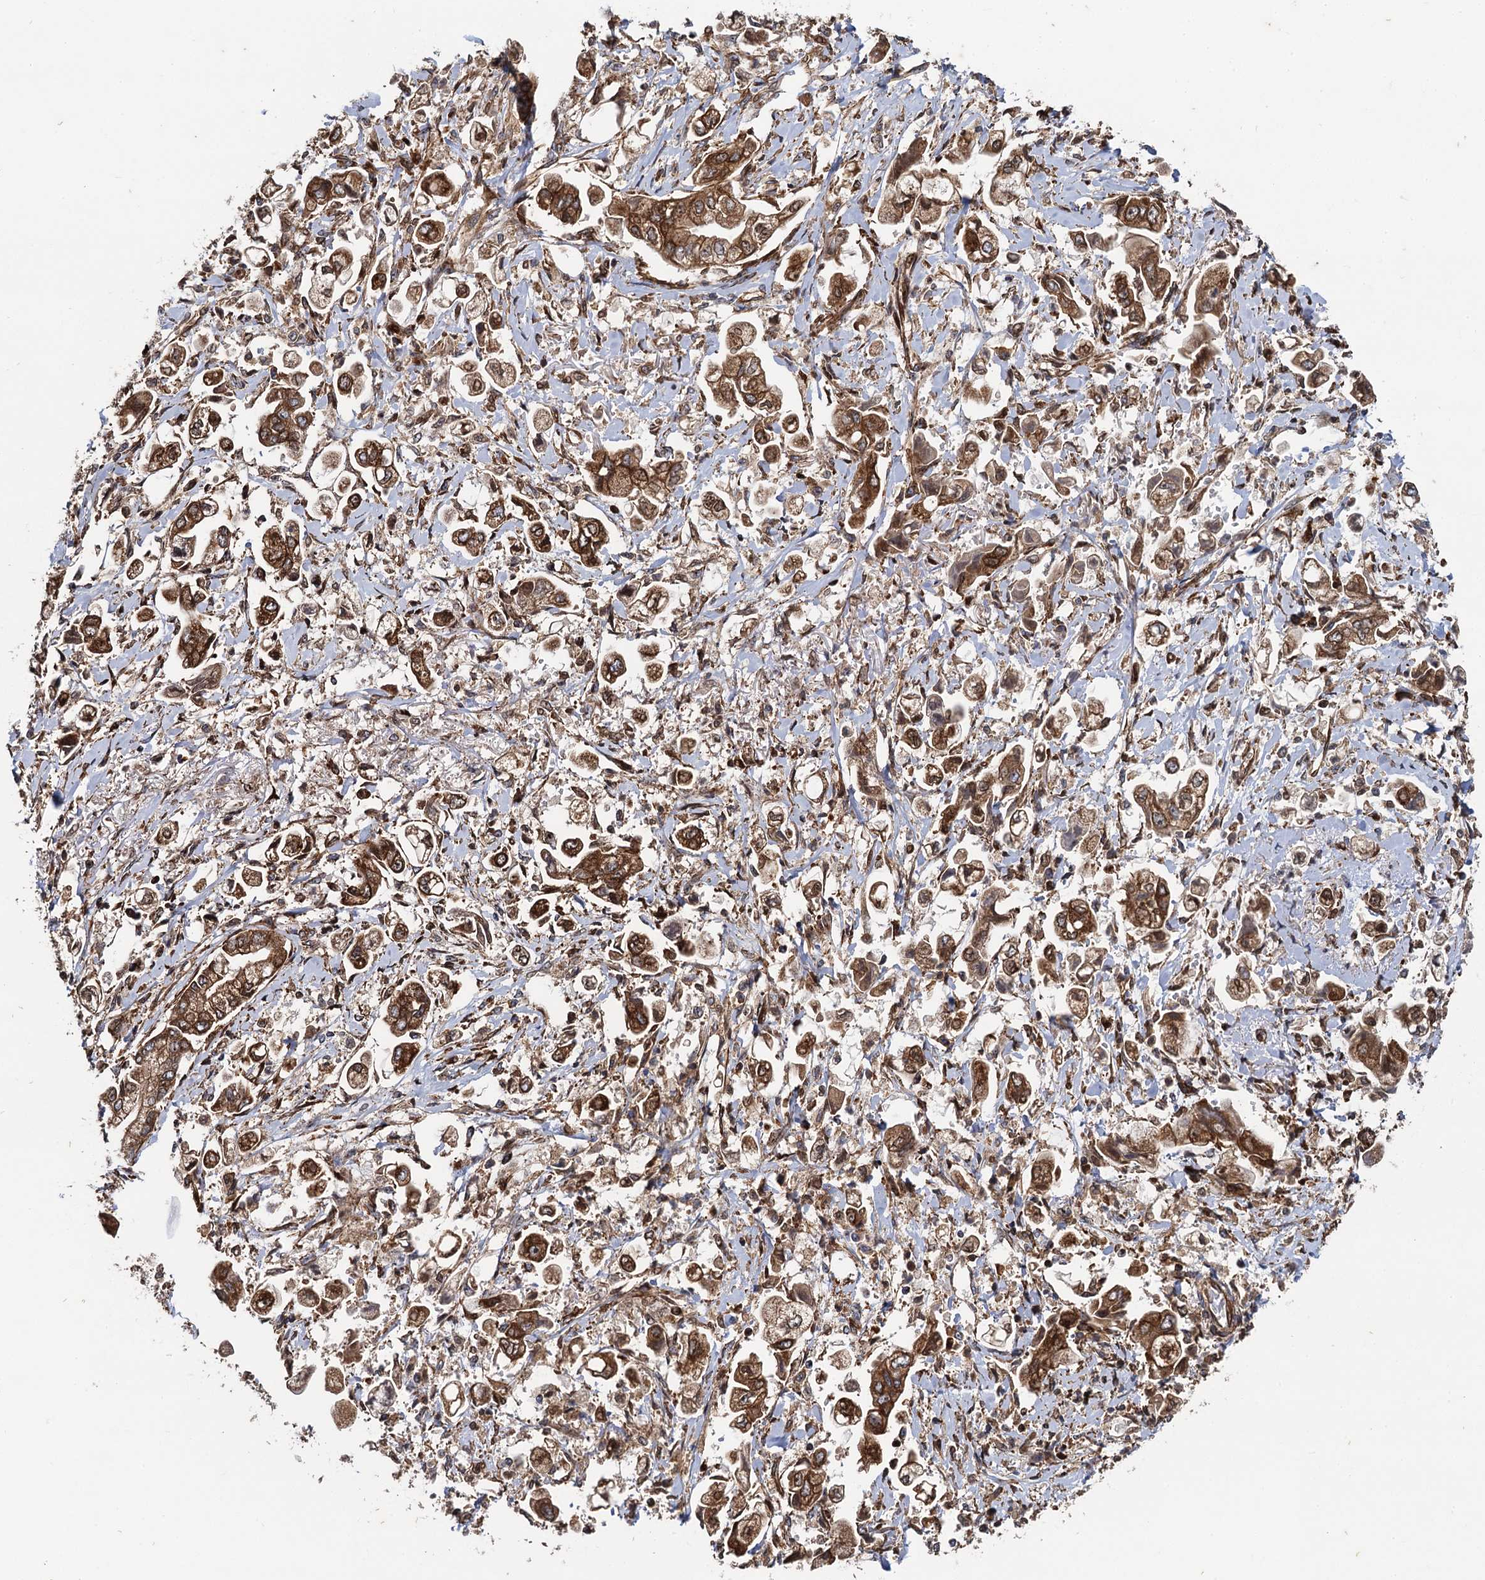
{"staining": {"intensity": "moderate", "quantity": ">75%", "location": "cytoplasmic/membranous"}, "tissue": "stomach cancer", "cell_type": "Tumor cells", "image_type": "cancer", "snomed": [{"axis": "morphology", "description": "Adenocarcinoma, NOS"}, {"axis": "topography", "description": "Stomach"}], "caption": "A medium amount of moderate cytoplasmic/membranous positivity is appreciated in approximately >75% of tumor cells in stomach cancer tissue.", "gene": "BORA", "patient": {"sex": "male", "age": 62}}